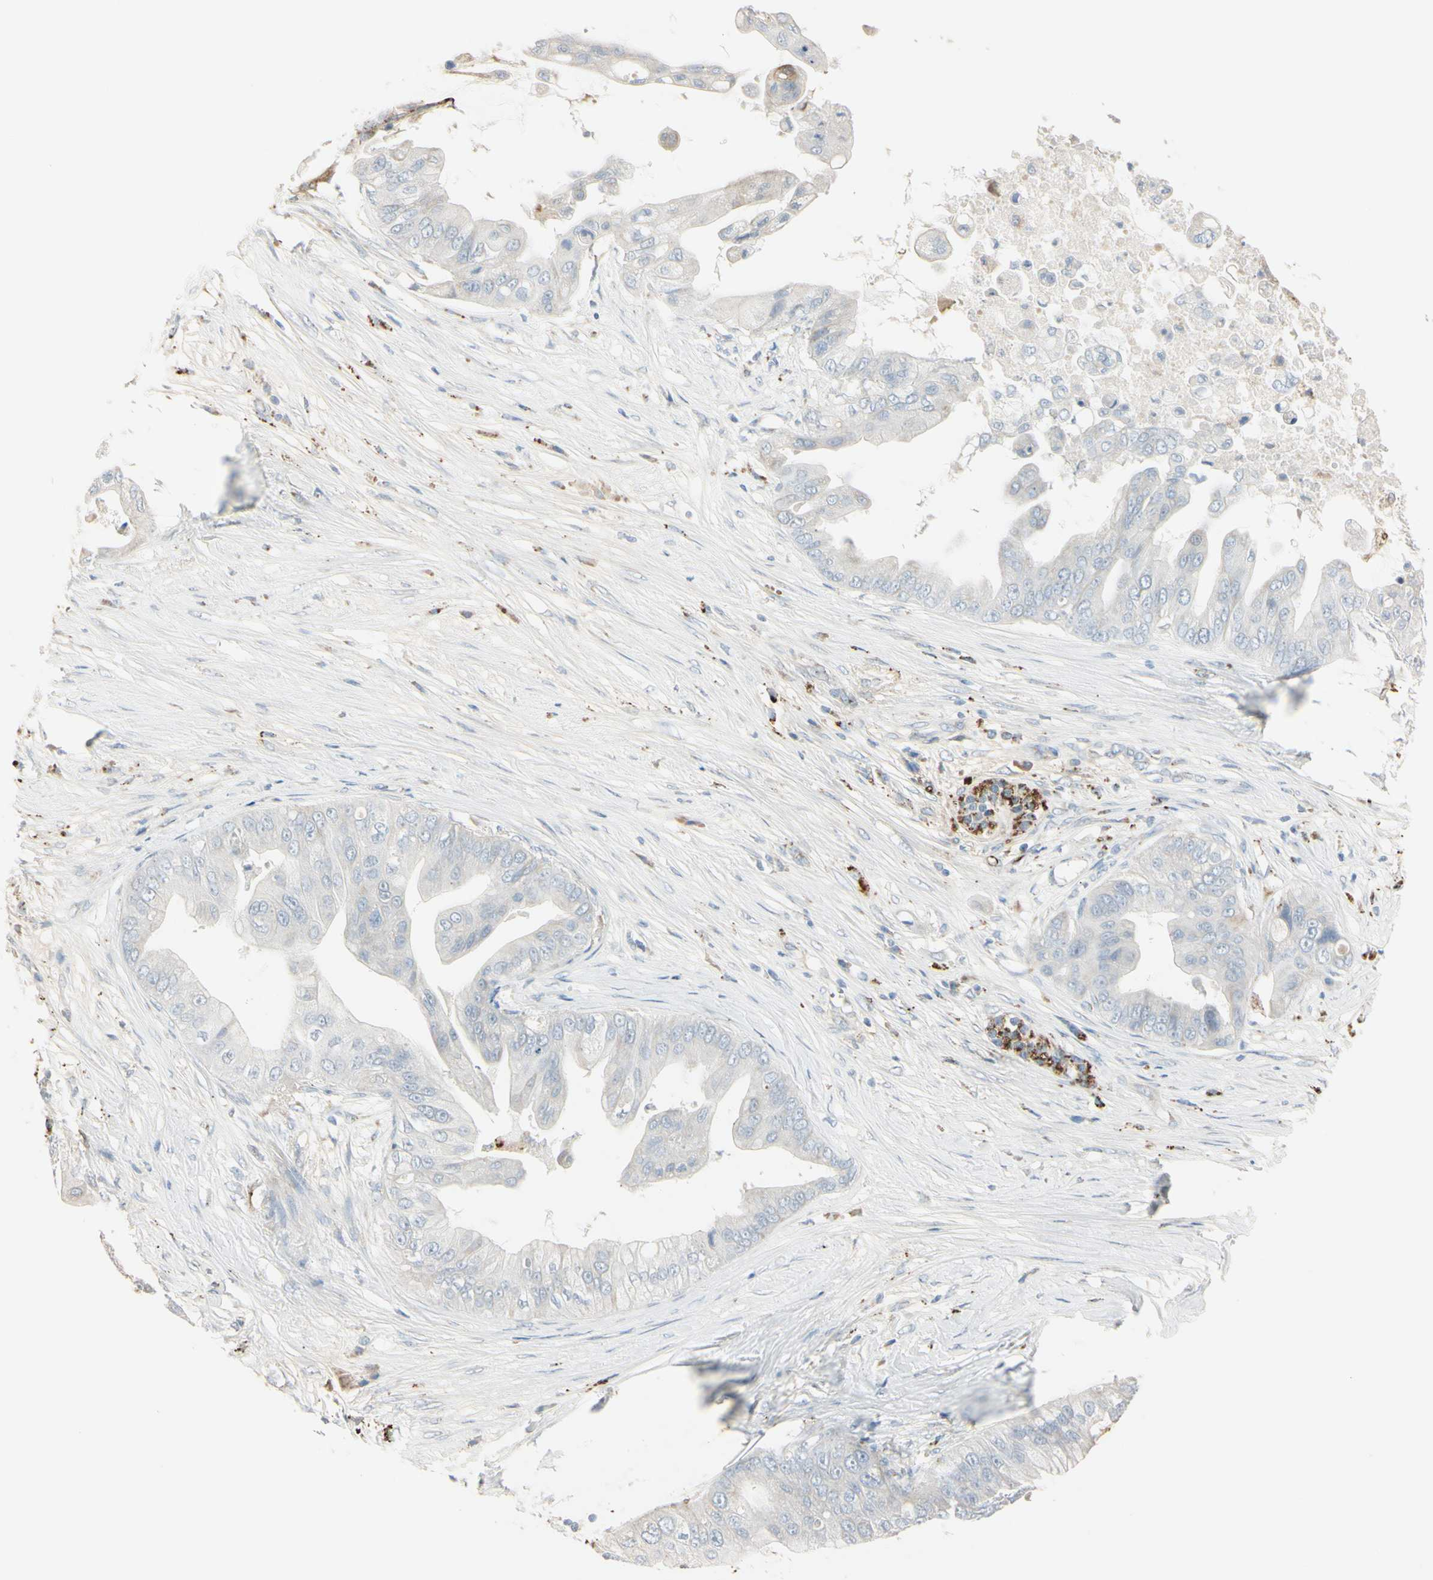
{"staining": {"intensity": "negative", "quantity": "none", "location": "none"}, "tissue": "pancreatic cancer", "cell_type": "Tumor cells", "image_type": "cancer", "snomed": [{"axis": "morphology", "description": "Adenocarcinoma, NOS"}, {"axis": "topography", "description": "Pancreas"}], "caption": "Immunohistochemistry (IHC) of human pancreatic adenocarcinoma reveals no expression in tumor cells.", "gene": "ANGPTL1", "patient": {"sex": "female", "age": 75}}